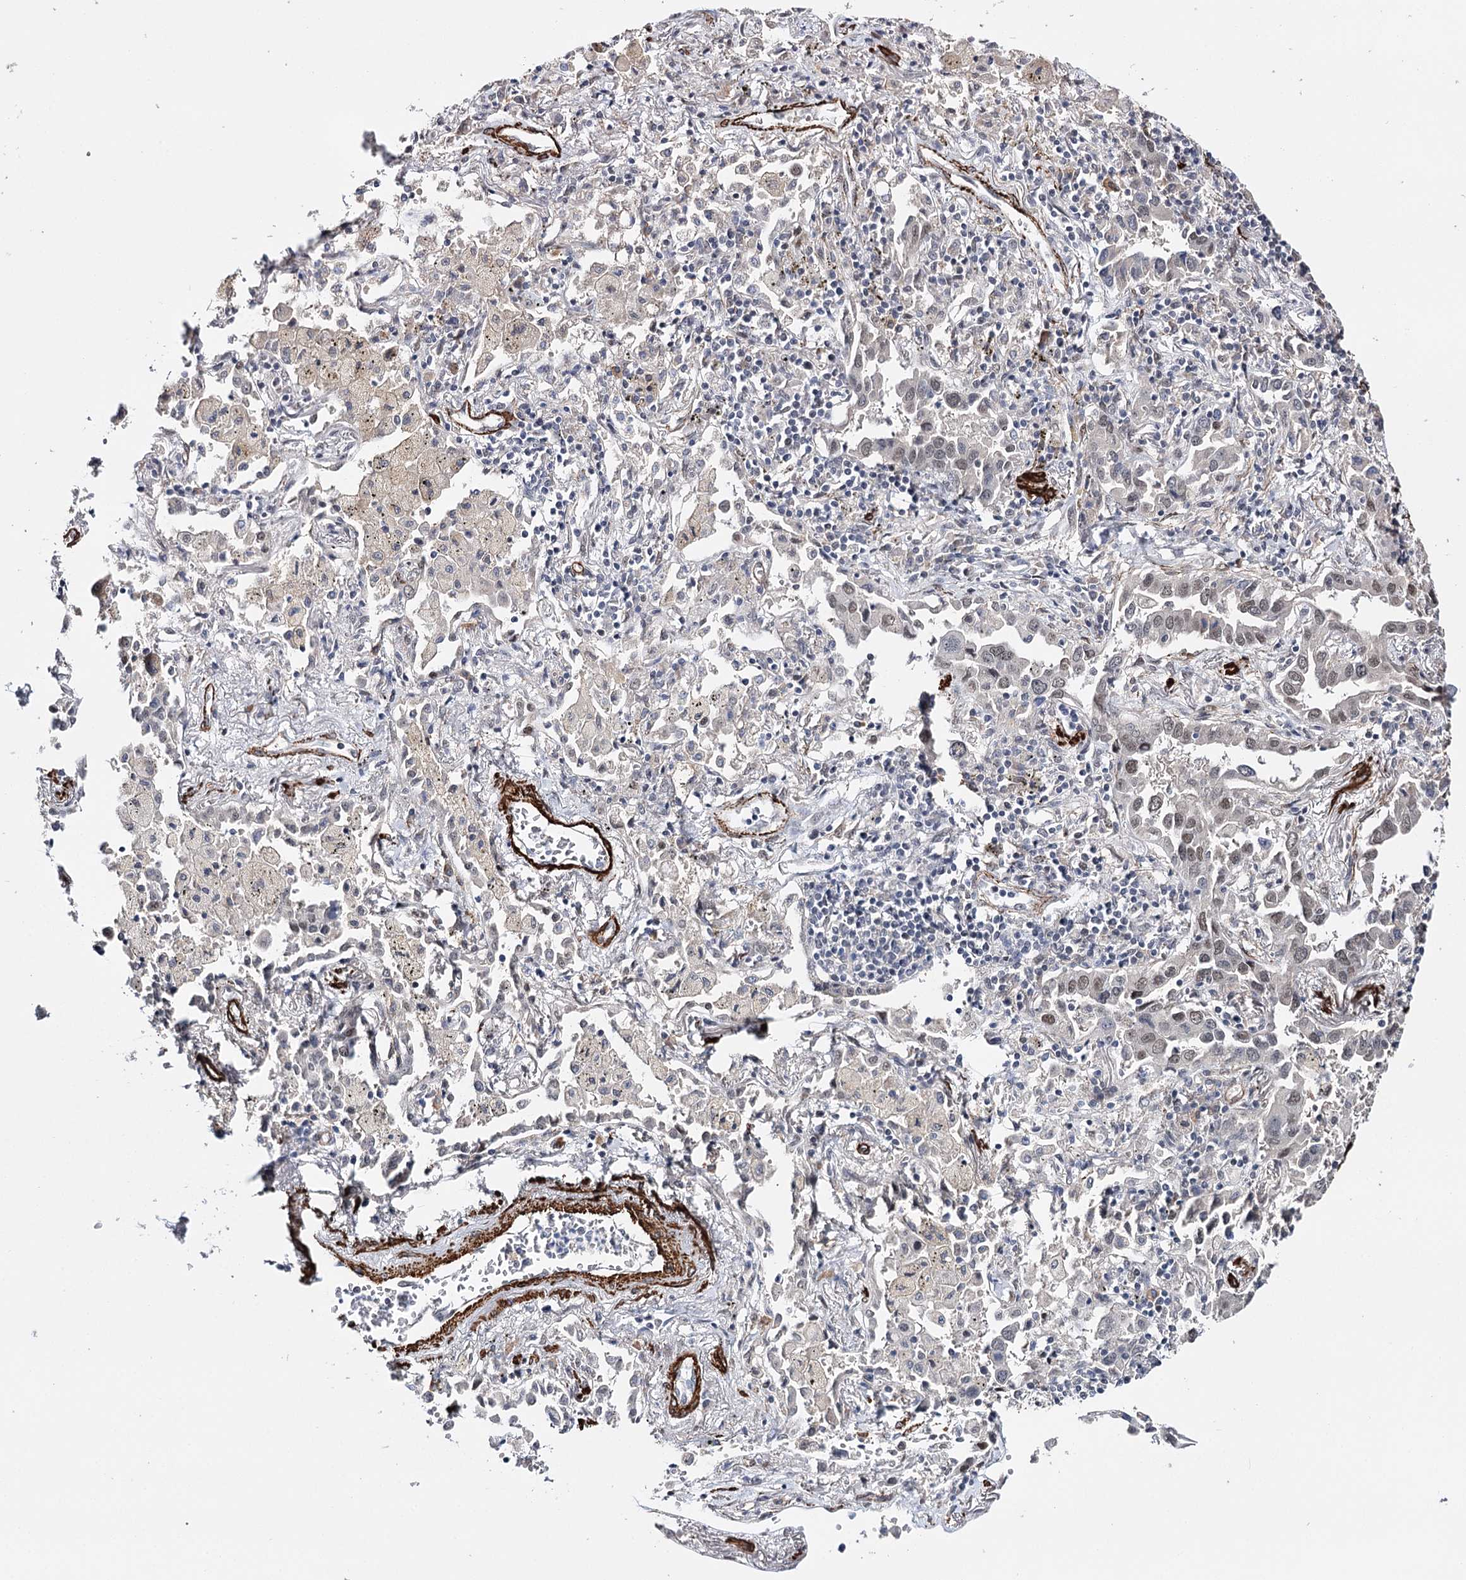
{"staining": {"intensity": "weak", "quantity": "<25%", "location": "nuclear"}, "tissue": "lung cancer", "cell_type": "Tumor cells", "image_type": "cancer", "snomed": [{"axis": "morphology", "description": "Adenocarcinoma, NOS"}, {"axis": "topography", "description": "Lung"}], "caption": "Immunohistochemistry photomicrograph of neoplastic tissue: human lung cancer stained with DAB shows no significant protein expression in tumor cells.", "gene": "CFAP46", "patient": {"sex": "male", "age": 67}}